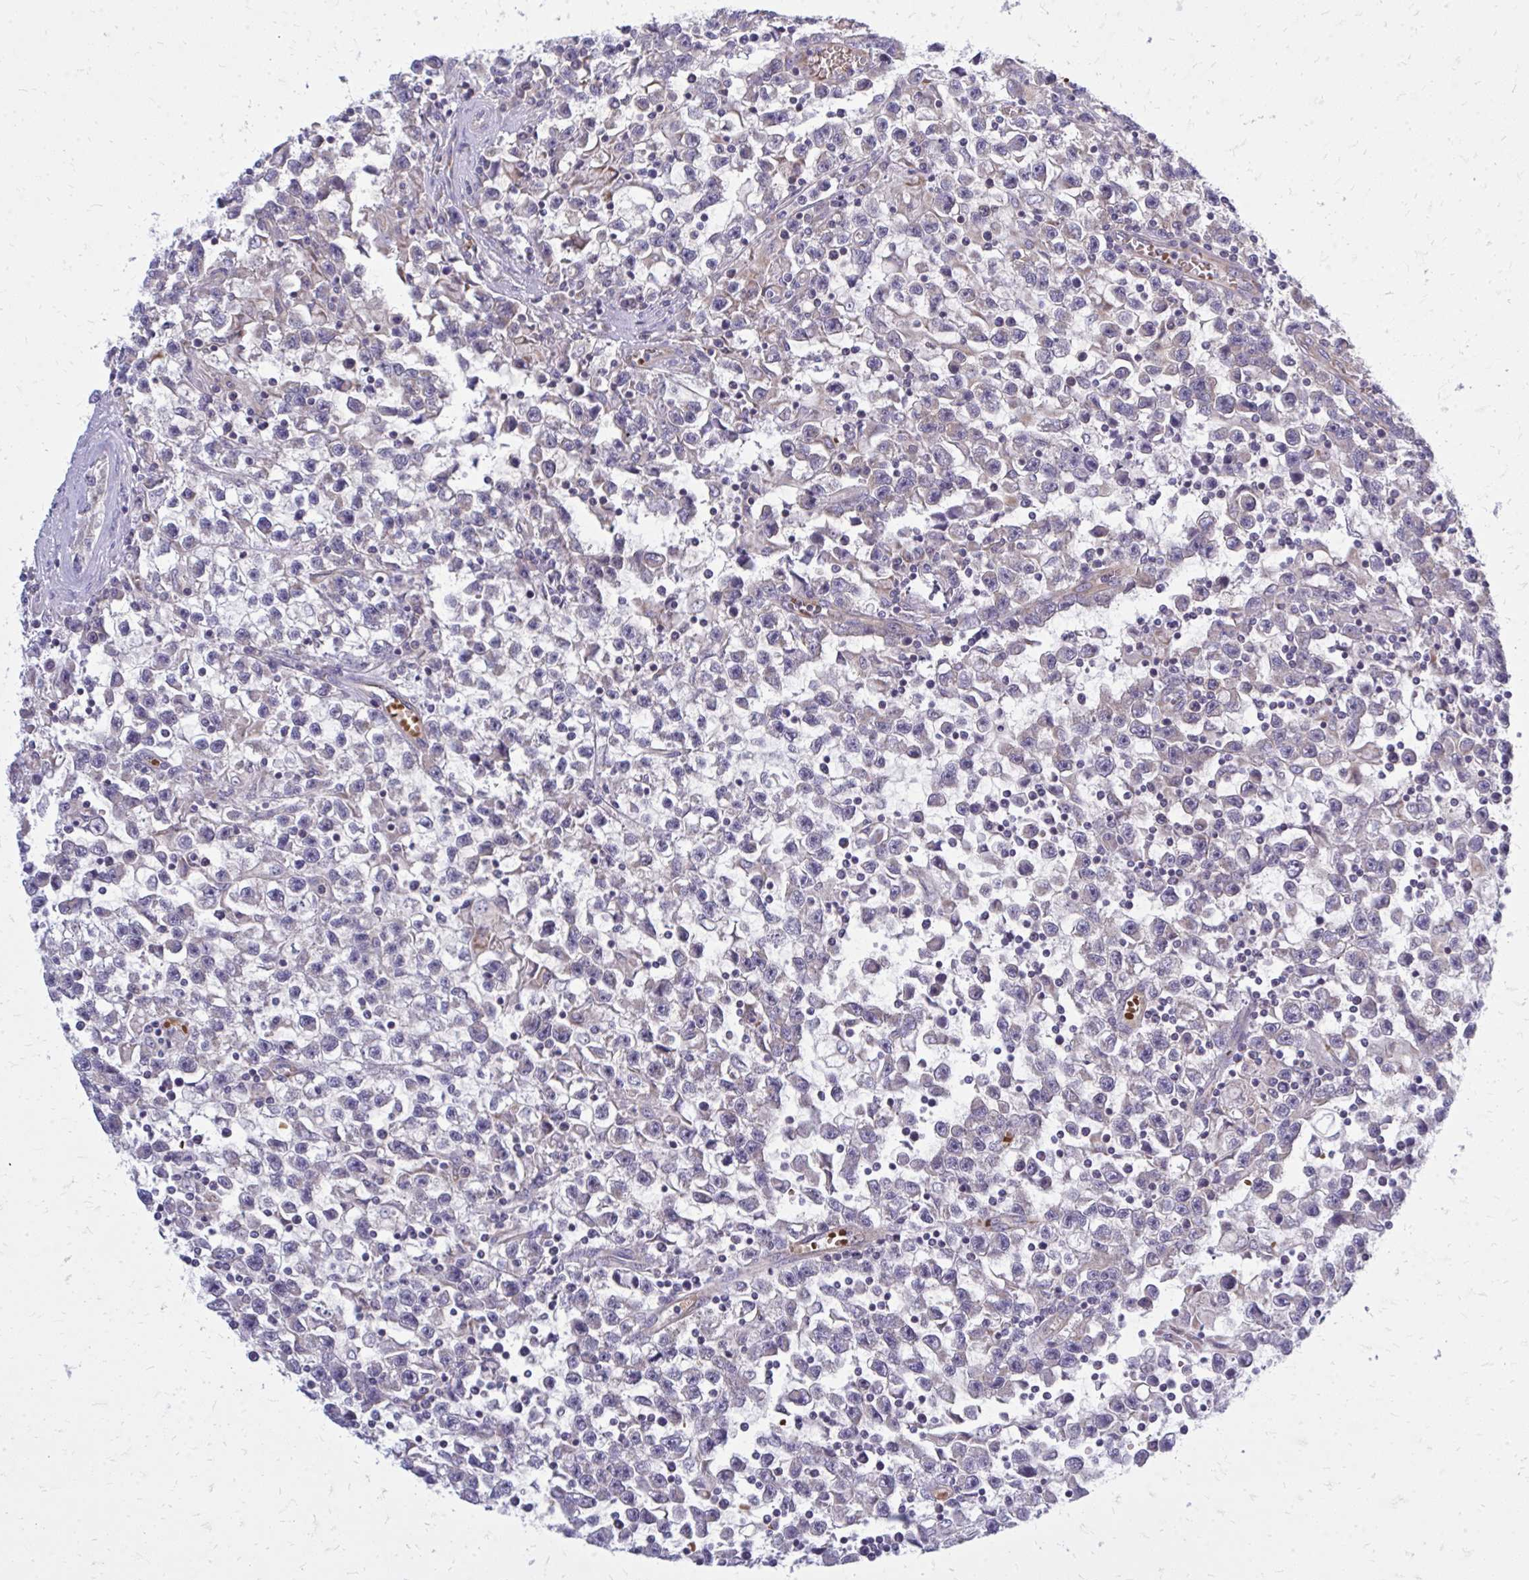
{"staining": {"intensity": "weak", "quantity": "<25%", "location": "cytoplasmic/membranous"}, "tissue": "testis cancer", "cell_type": "Tumor cells", "image_type": "cancer", "snomed": [{"axis": "morphology", "description": "Seminoma, NOS"}, {"axis": "topography", "description": "Testis"}], "caption": "This is a histopathology image of immunohistochemistry (IHC) staining of testis cancer (seminoma), which shows no staining in tumor cells.", "gene": "PDK4", "patient": {"sex": "male", "age": 31}}